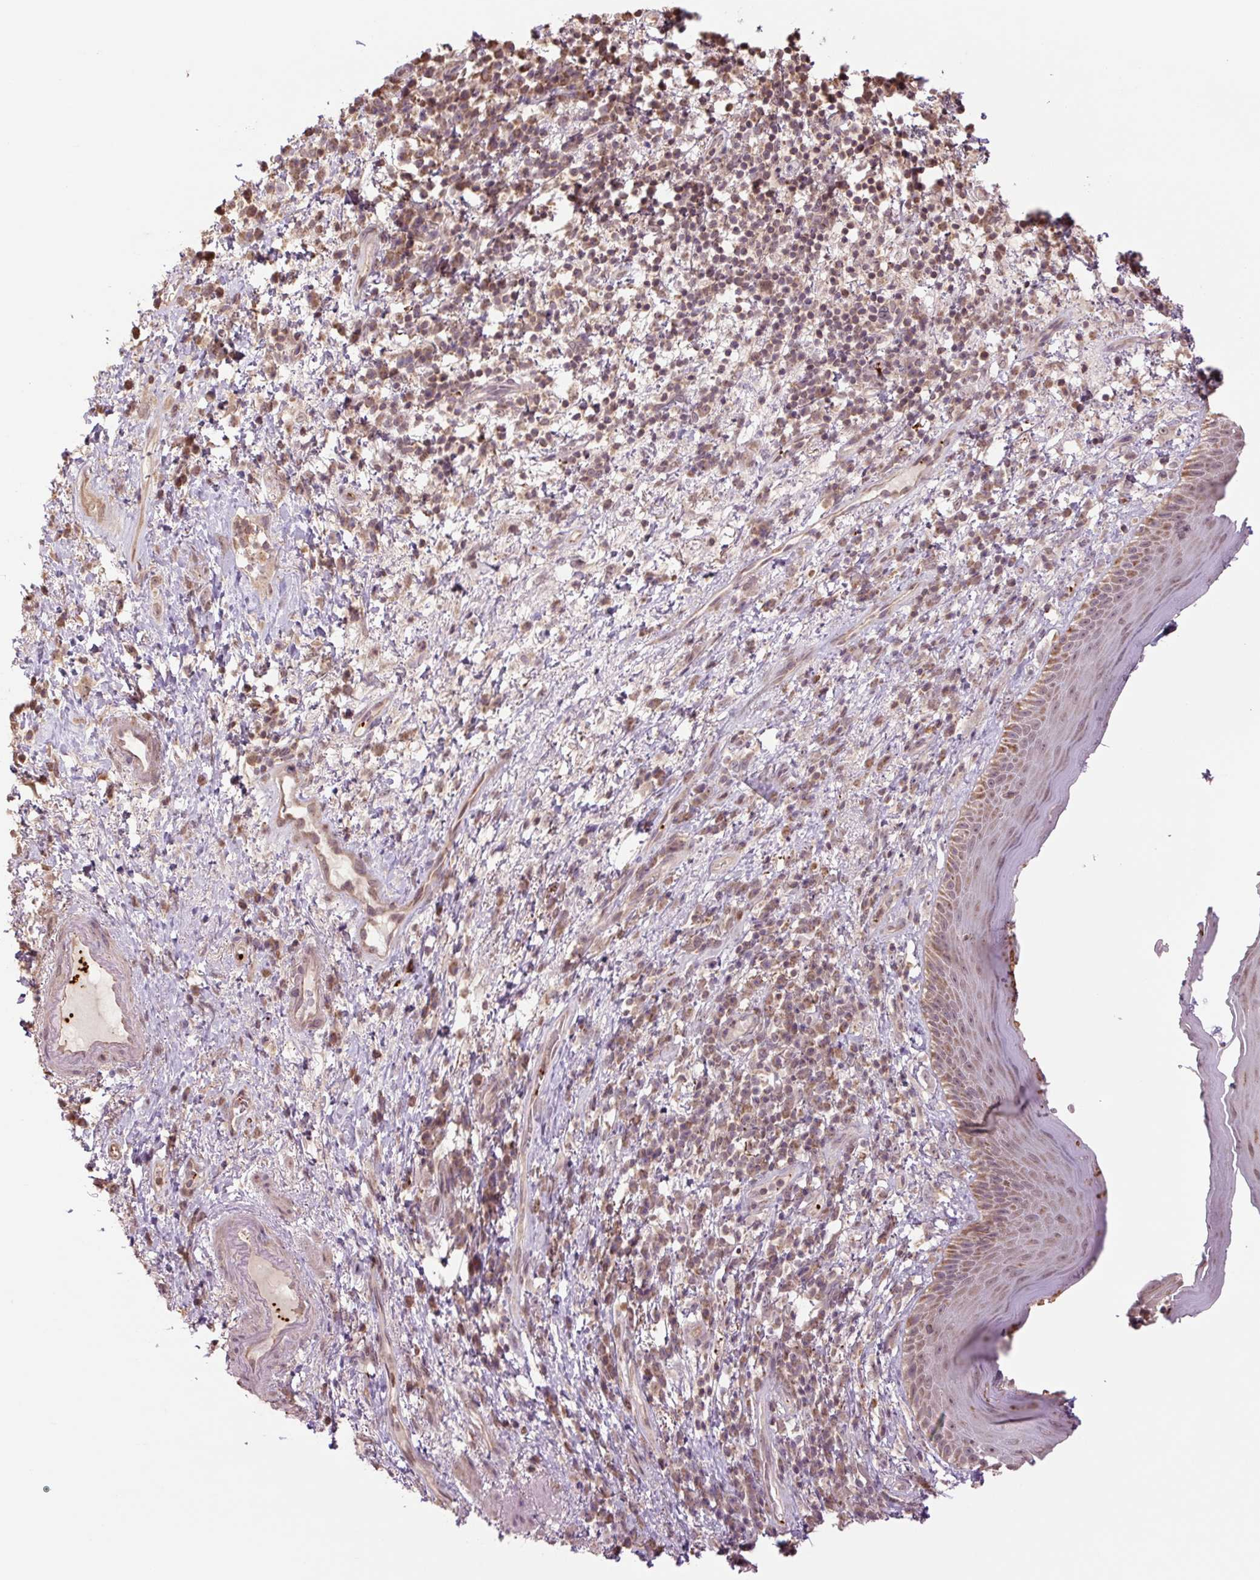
{"staining": {"intensity": "moderate", "quantity": "25%-75%", "location": "cytoplasmic/membranous,nuclear"}, "tissue": "skin", "cell_type": "Epidermal cells", "image_type": "normal", "snomed": [{"axis": "morphology", "description": "Normal tissue, NOS"}, {"axis": "topography", "description": "Anal"}], "caption": "This photomicrograph shows normal skin stained with immunohistochemistry (IHC) to label a protein in brown. The cytoplasmic/membranous,nuclear of epidermal cells show moderate positivity for the protein. Nuclei are counter-stained blue.", "gene": "TMEM160", "patient": {"sex": "male", "age": 78}}